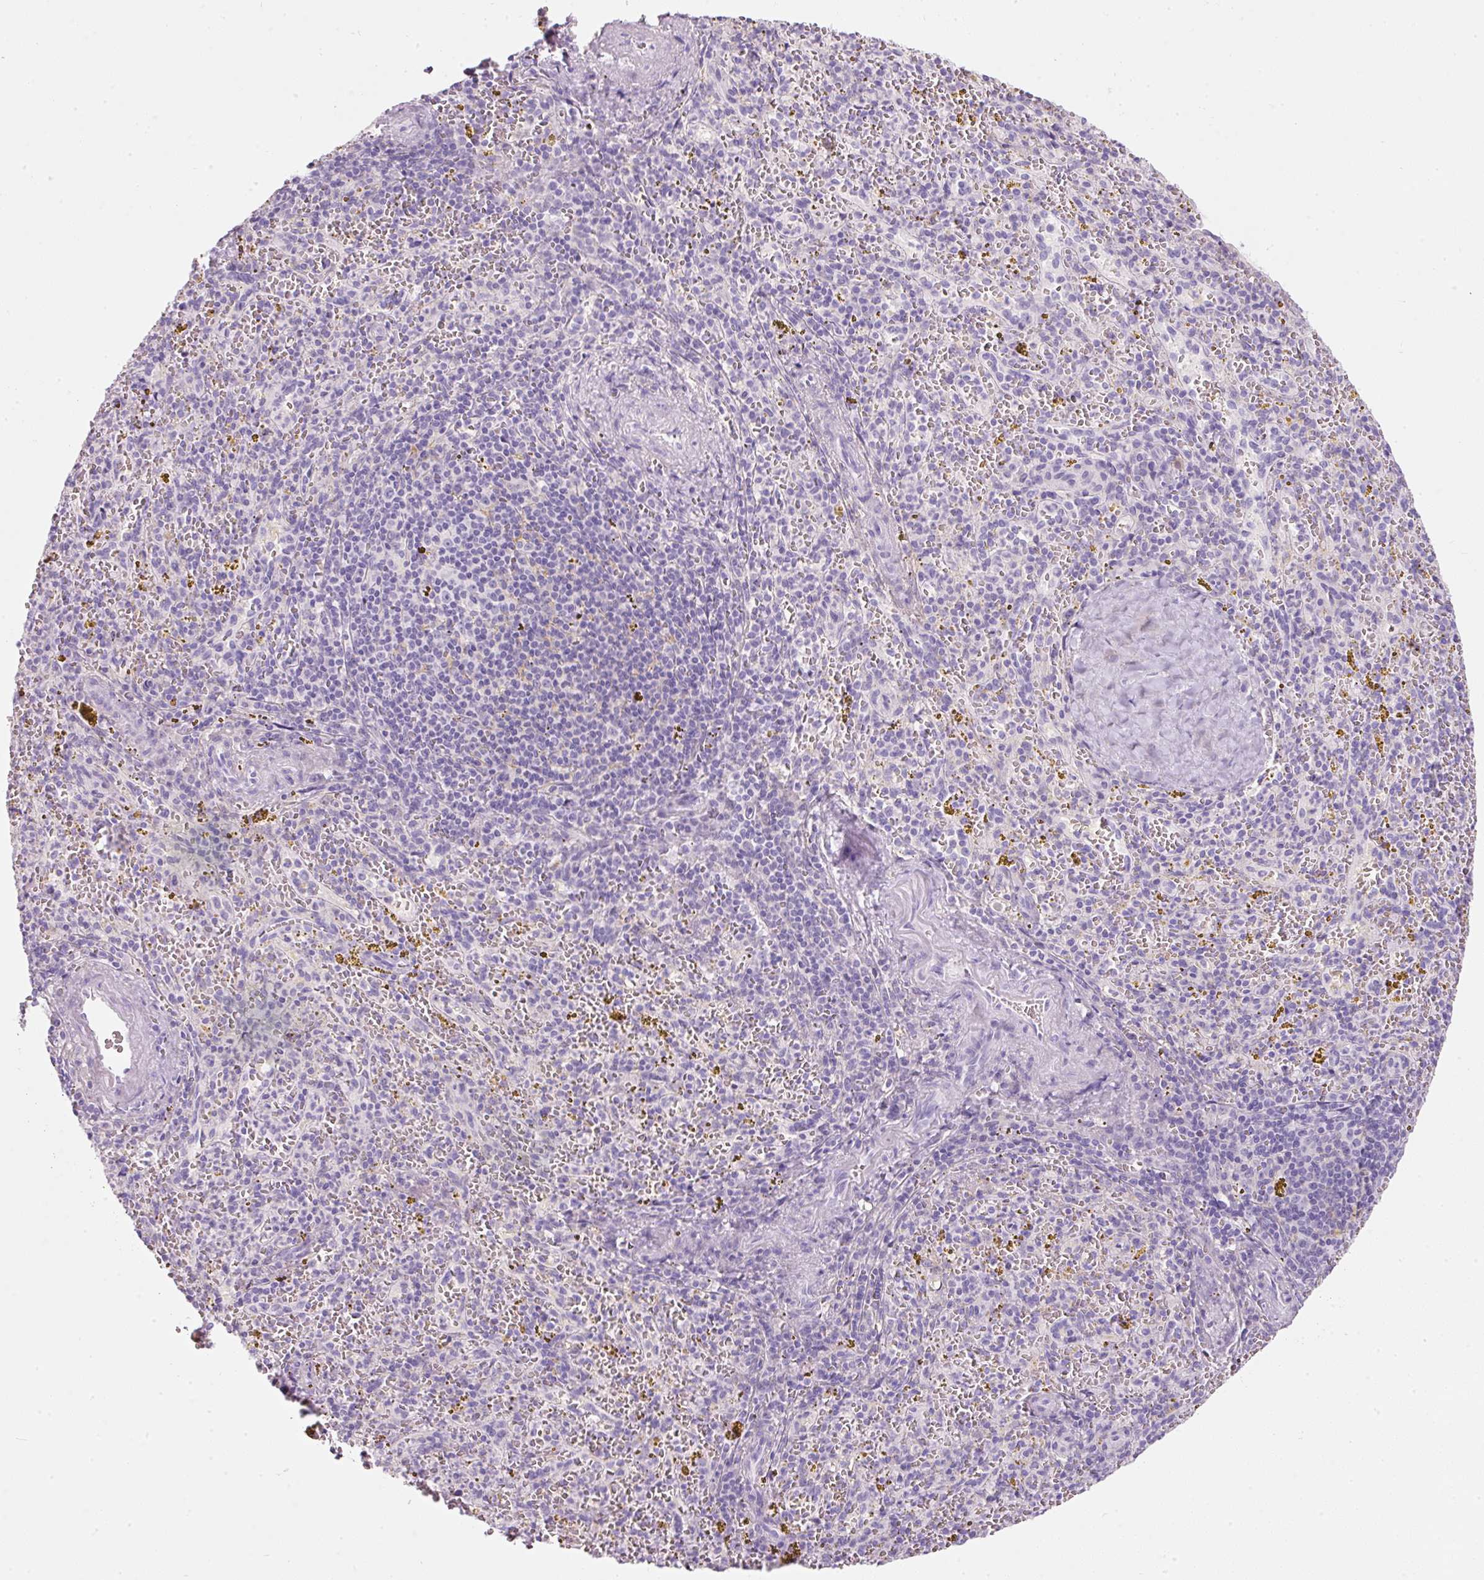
{"staining": {"intensity": "negative", "quantity": "none", "location": "none"}, "tissue": "spleen", "cell_type": "Cells in red pulp", "image_type": "normal", "snomed": [{"axis": "morphology", "description": "Normal tissue, NOS"}, {"axis": "topography", "description": "Spleen"}], "caption": "IHC of normal spleen shows no staining in cells in red pulp.", "gene": "DNM1", "patient": {"sex": "male", "age": 57}}